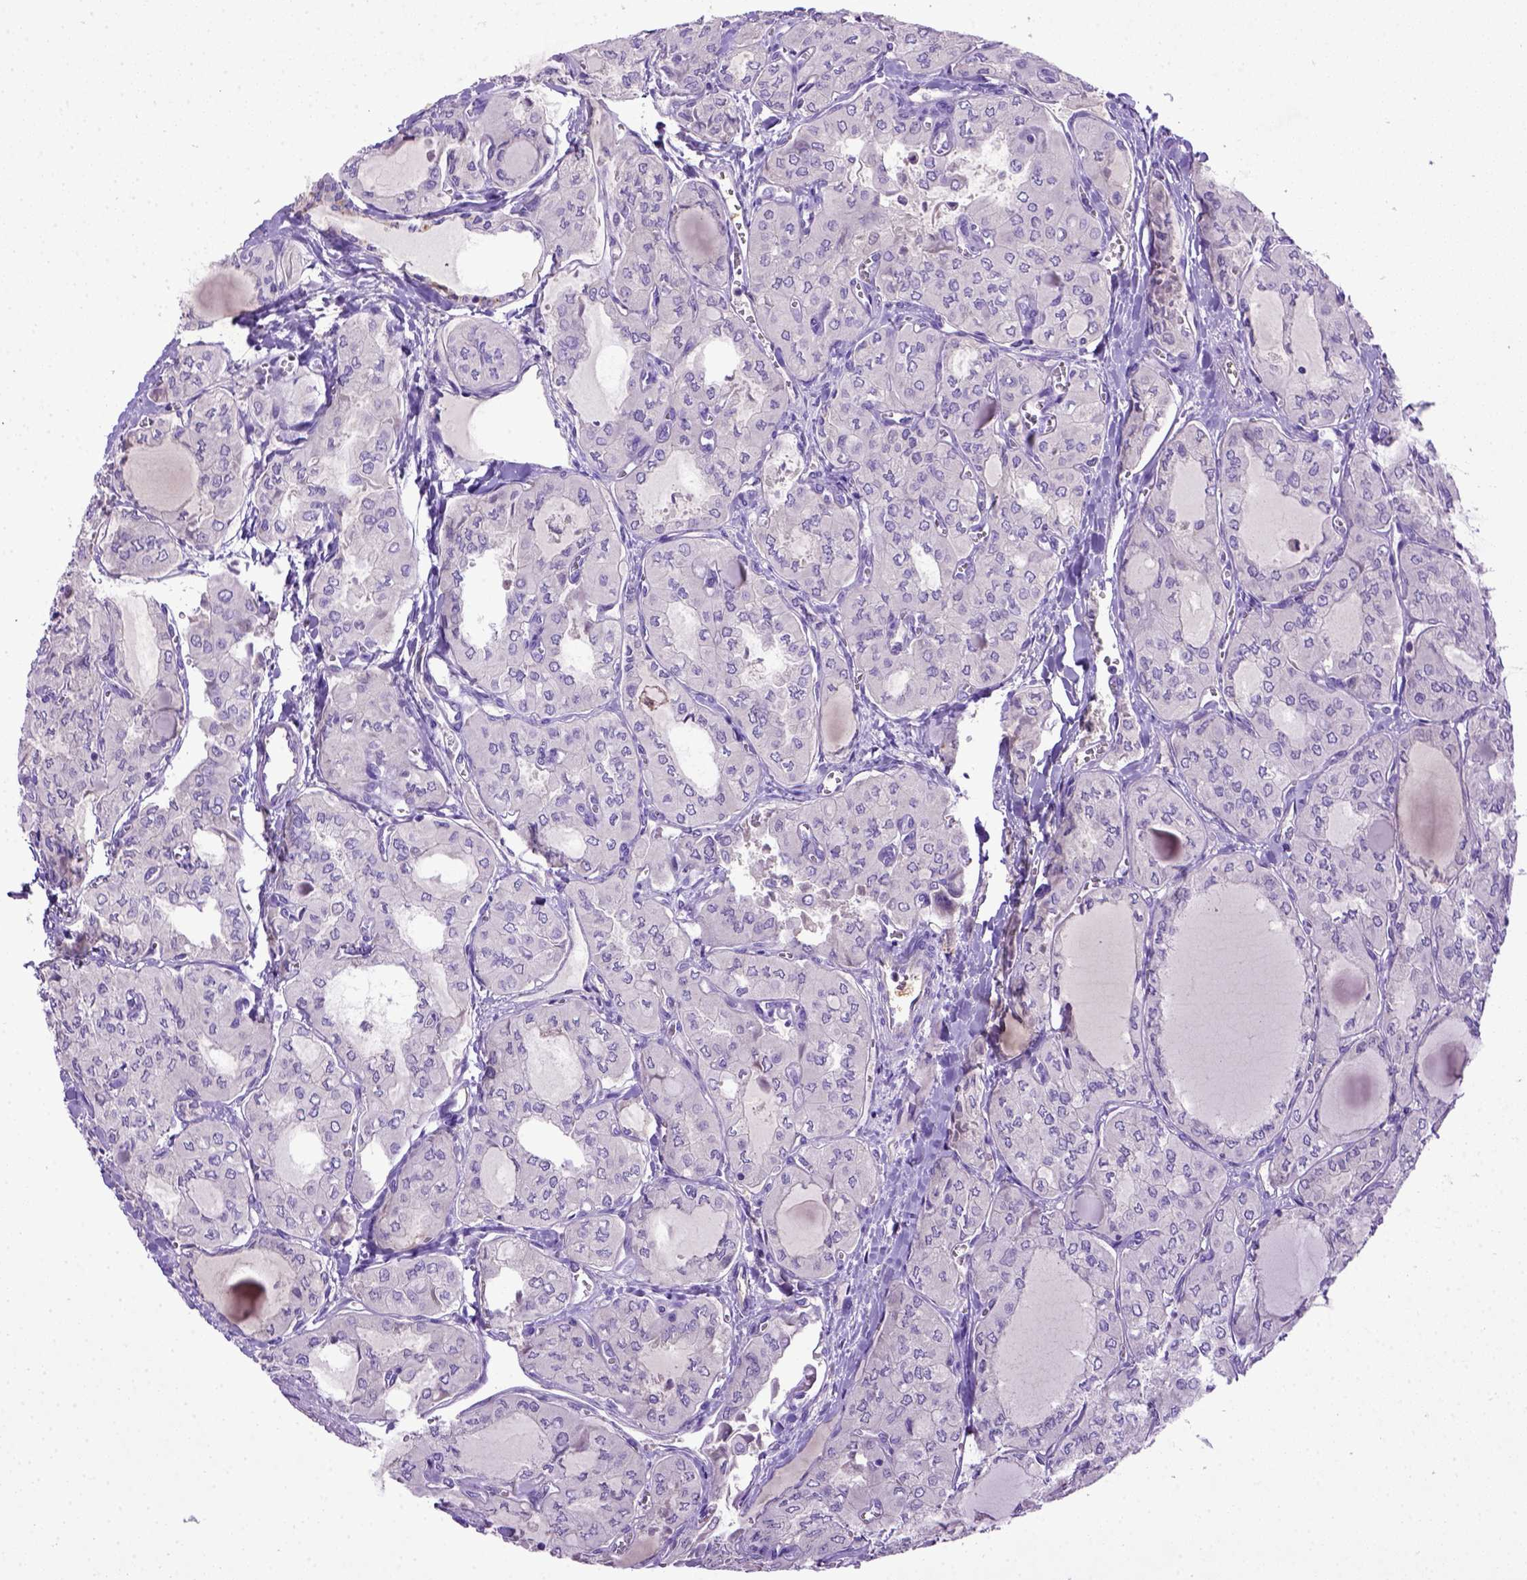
{"staining": {"intensity": "negative", "quantity": "none", "location": "none"}, "tissue": "thyroid cancer", "cell_type": "Tumor cells", "image_type": "cancer", "snomed": [{"axis": "morphology", "description": "Papillary adenocarcinoma, NOS"}, {"axis": "topography", "description": "Thyroid gland"}], "caption": "Tumor cells show no significant protein expression in thyroid cancer.", "gene": "DEPDC1B", "patient": {"sex": "male", "age": 20}}